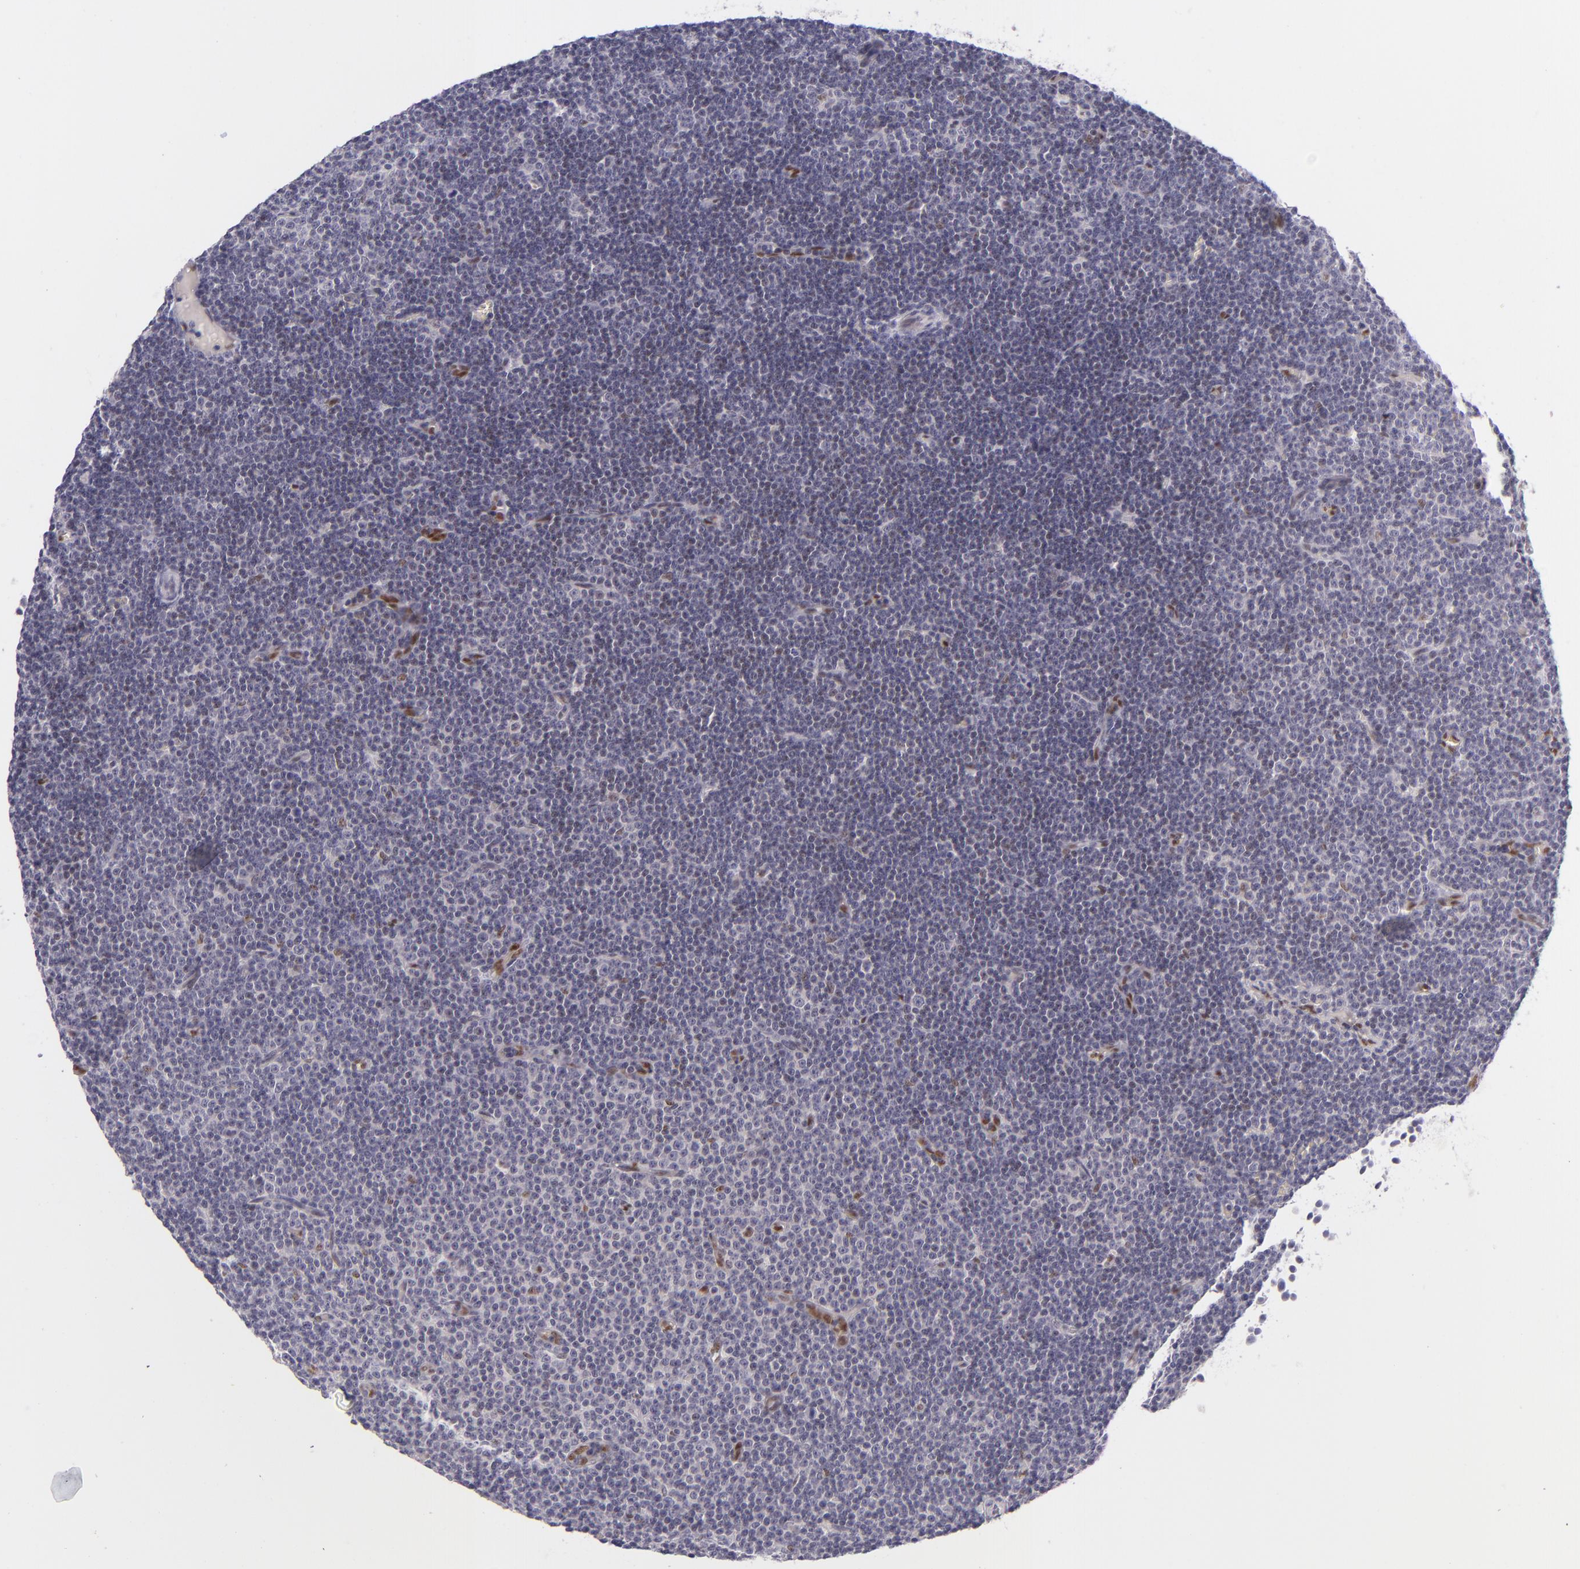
{"staining": {"intensity": "moderate", "quantity": "<25%", "location": "nuclear"}, "tissue": "lymphoma", "cell_type": "Tumor cells", "image_type": "cancer", "snomed": [{"axis": "morphology", "description": "Malignant lymphoma, non-Hodgkin's type, Low grade"}, {"axis": "topography", "description": "Lymph node"}], "caption": "Lymphoma tissue demonstrates moderate nuclear staining in about <25% of tumor cells, visualized by immunohistochemistry. The staining was performed using DAB, with brown indicating positive protein expression. Nuclei are stained blue with hematoxylin.", "gene": "BCL3", "patient": {"sex": "male", "age": 57}}